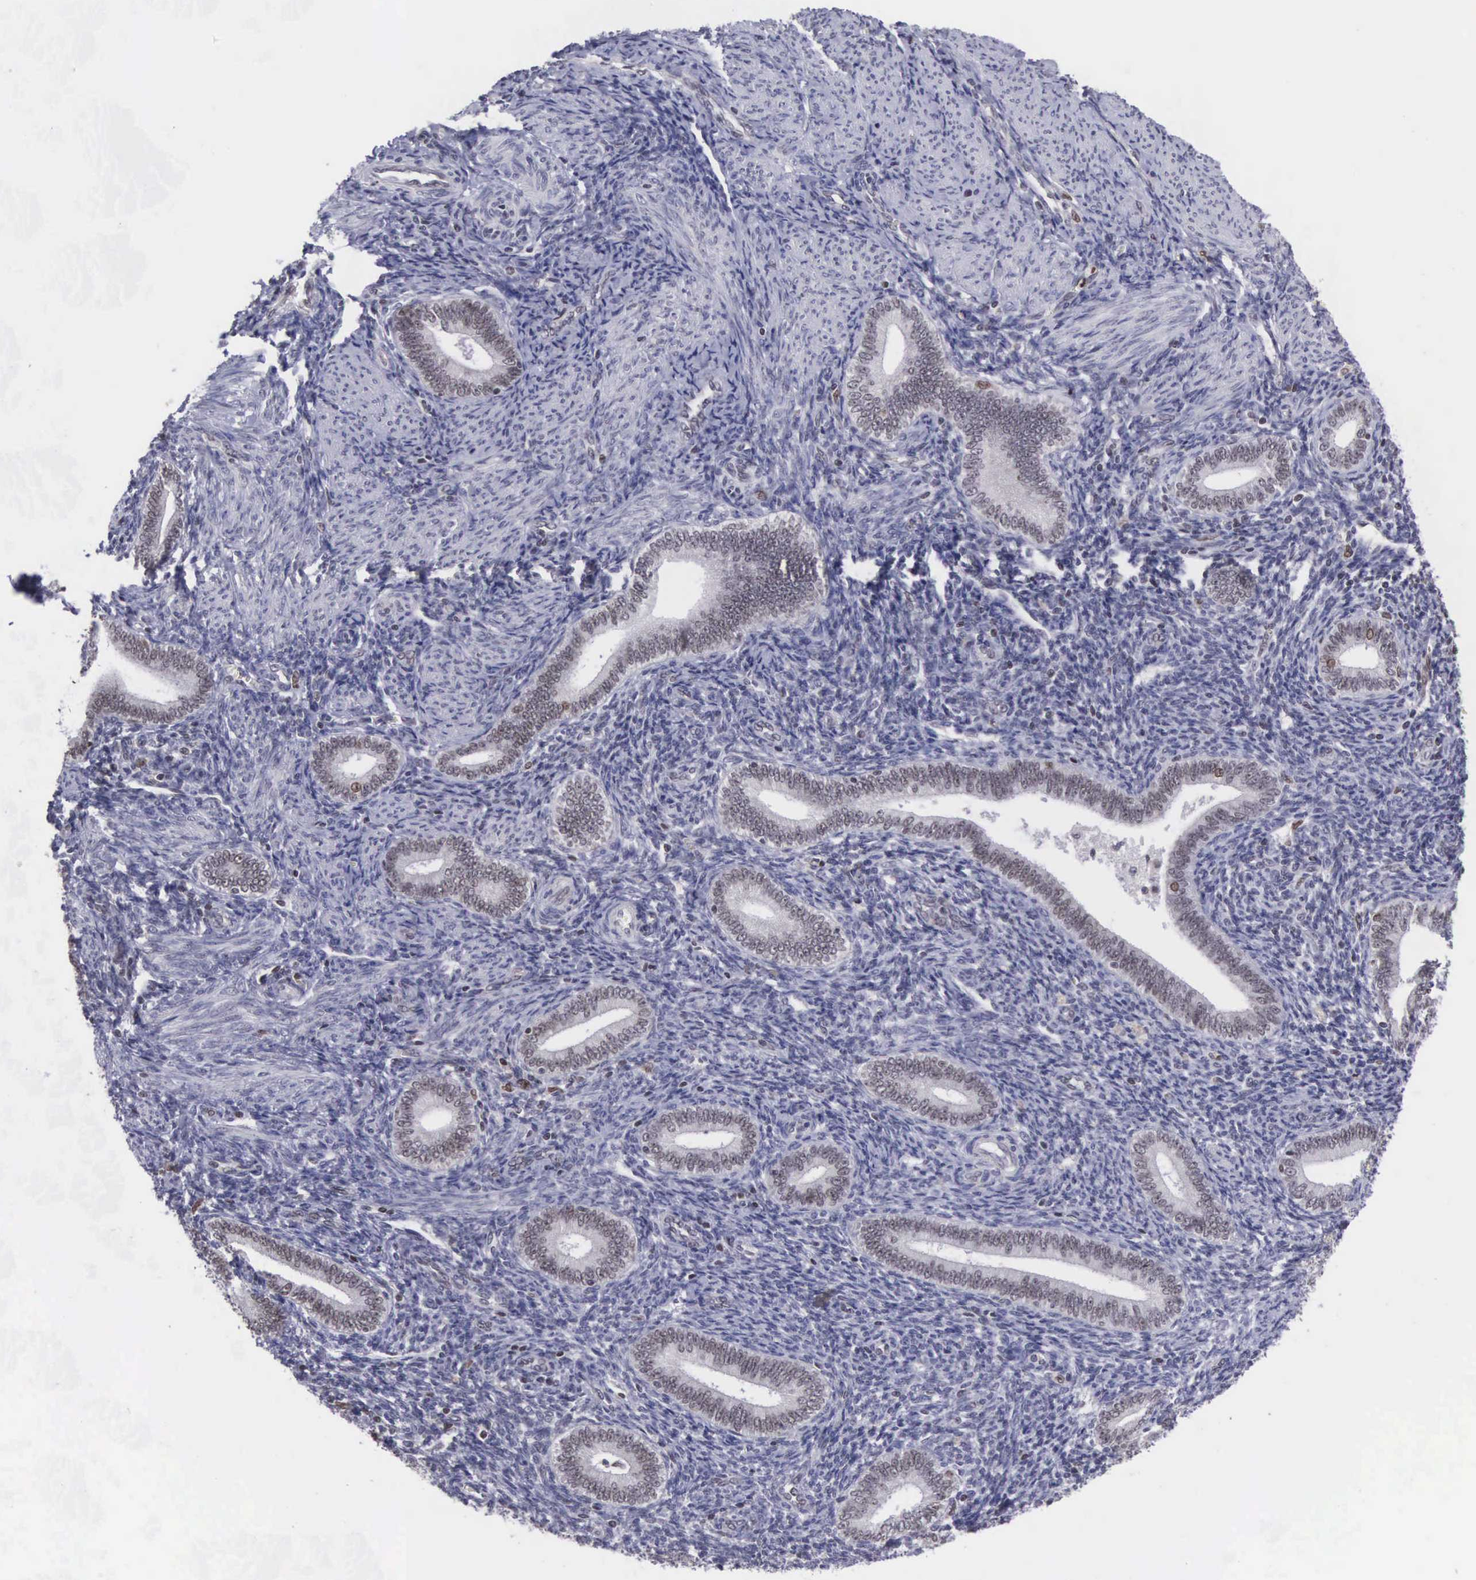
{"staining": {"intensity": "negative", "quantity": "none", "location": "none"}, "tissue": "endometrium", "cell_type": "Cells in endometrial stroma", "image_type": "normal", "snomed": [{"axis": "morphology", "description": "Normal tissue, NOS"}, {"axis": "topography", "description": "Endometrium"}], "caption": "IHC of unremarkable human endometrium displays no expression in cells in endometrial stroma.", "gene": "VRK1", "patient": {"sex": "female", "age": 35}}